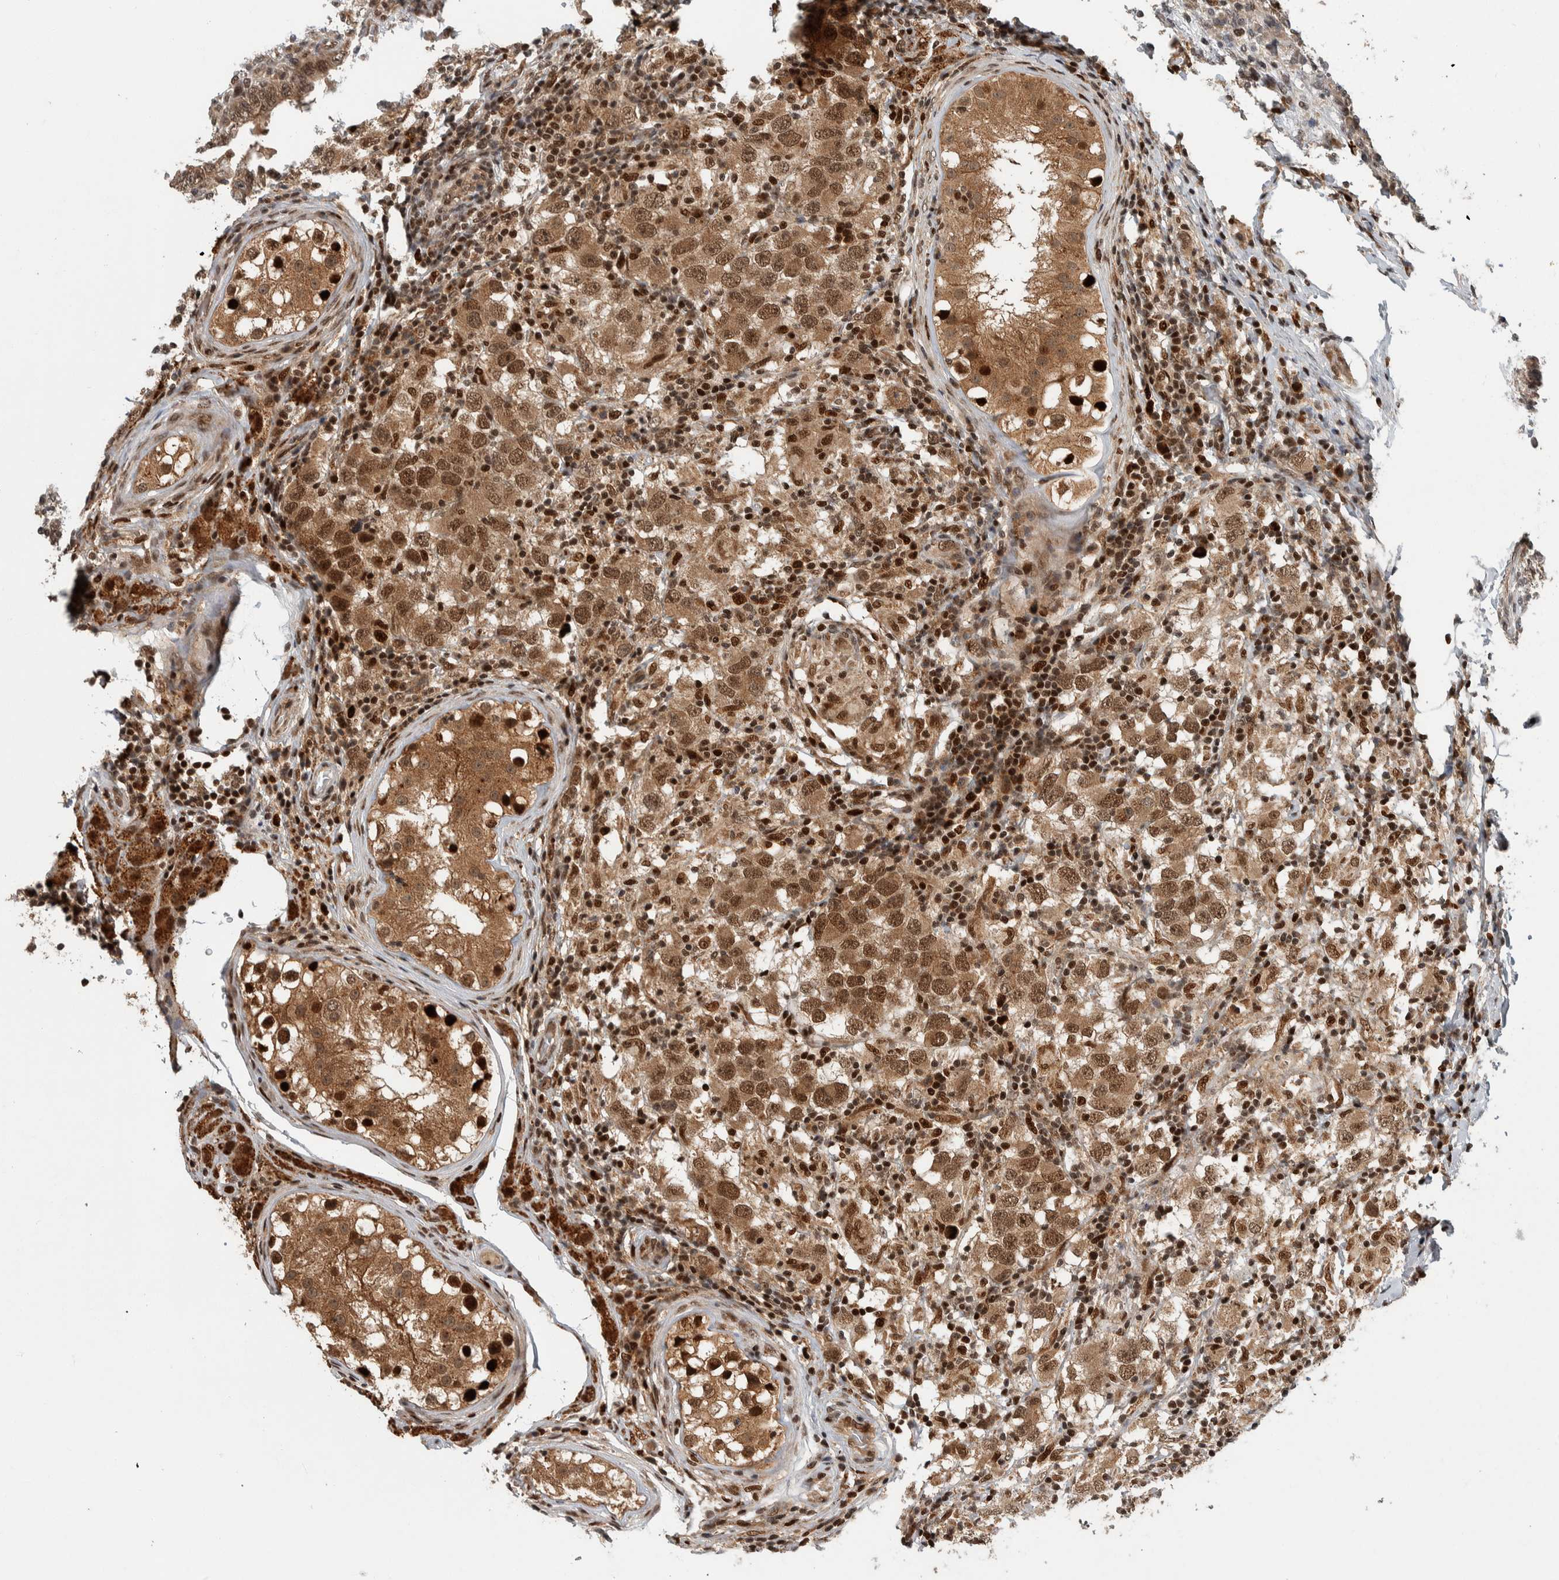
{"staining": {"intensity": "moderate", "quantity": ">75%", "location": "cytoplasmic/membranous,nuclear"}, "tissue": "testis cancer", "cell_type": "Tumor cells", "image_type": "cancer", "snomed": [{"axis": "morphology", "description": "Carcinoma, Embryonal, NOS"}, {"axis": "topography", "description": "Testis"}], "caption": "Testis cancer stained with IHC reveals moderate cytoplasmic/membranous and nuclear positivity in about >75% of tumor cells. The staining was performed using DAB, with brown indicating positive protein expression. Nuclei are stained blue with hematoxylin.", "gene": "RPS6KA4", "patient": {"sex": "male", "age": 21}}